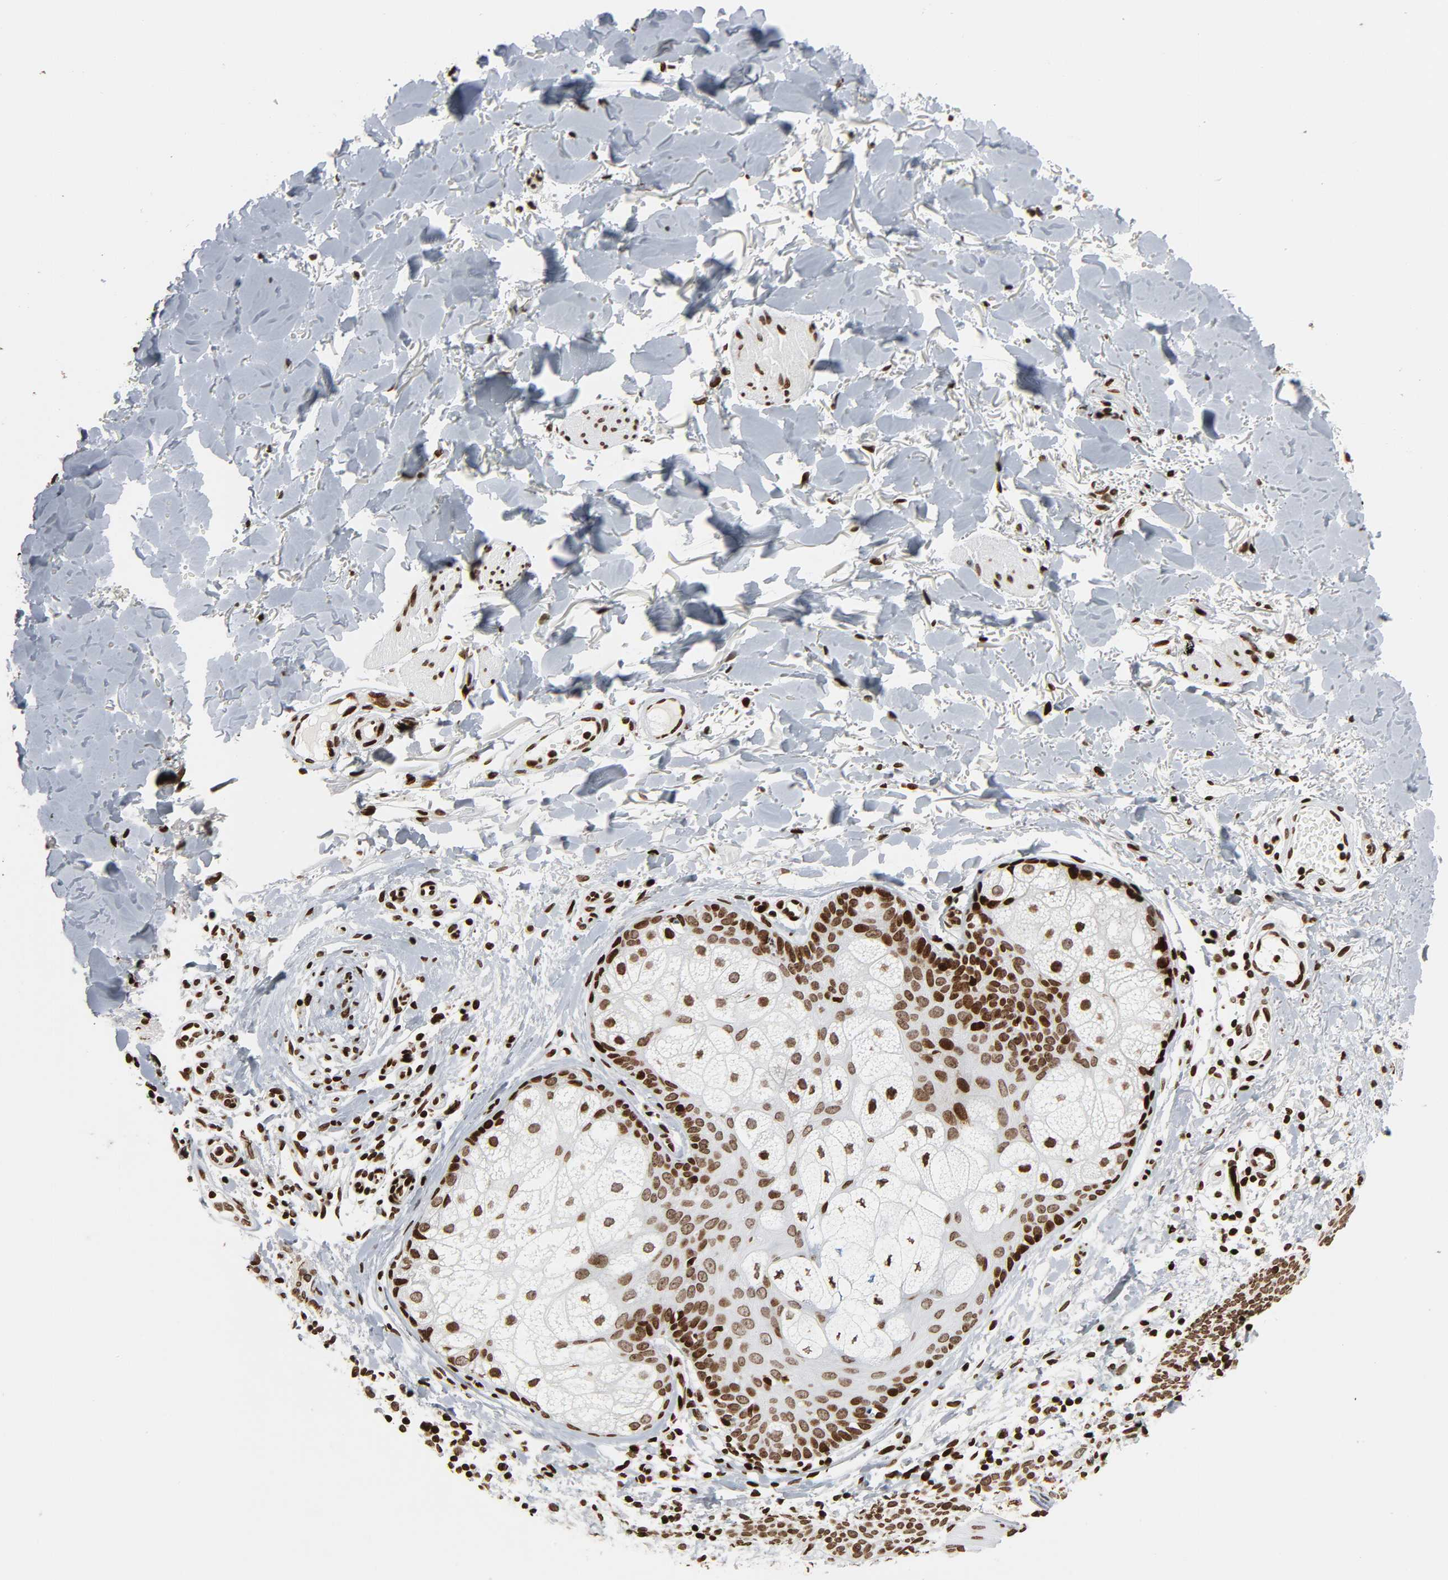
{"staining": {"intensity": "moderate", "quantity": ">75%", "location": "nuclear"}, "tissue": "skin cancer", "cell_type": "Tumor cells", "image_type": "cancer", "snomed": [{"axis": "morphology", "description": "Fibrosis, NOS"}, {"axis": "morphology", "description": "Basal cell carcinoma"}, {"axis": "topography", "description": "Skin"}], "caption": "Immunohistochemistry micrograph of neoplastic tissue: human basal cell carcinoma (skin) stained using immunohistochemistry displays medium levels of moderate protein expression localized specifically in the nuclear of tumor cells, appearing as a nuclear brown color.", "gene": "RXRA", "patient": {"sex": "male", "age": 76}}